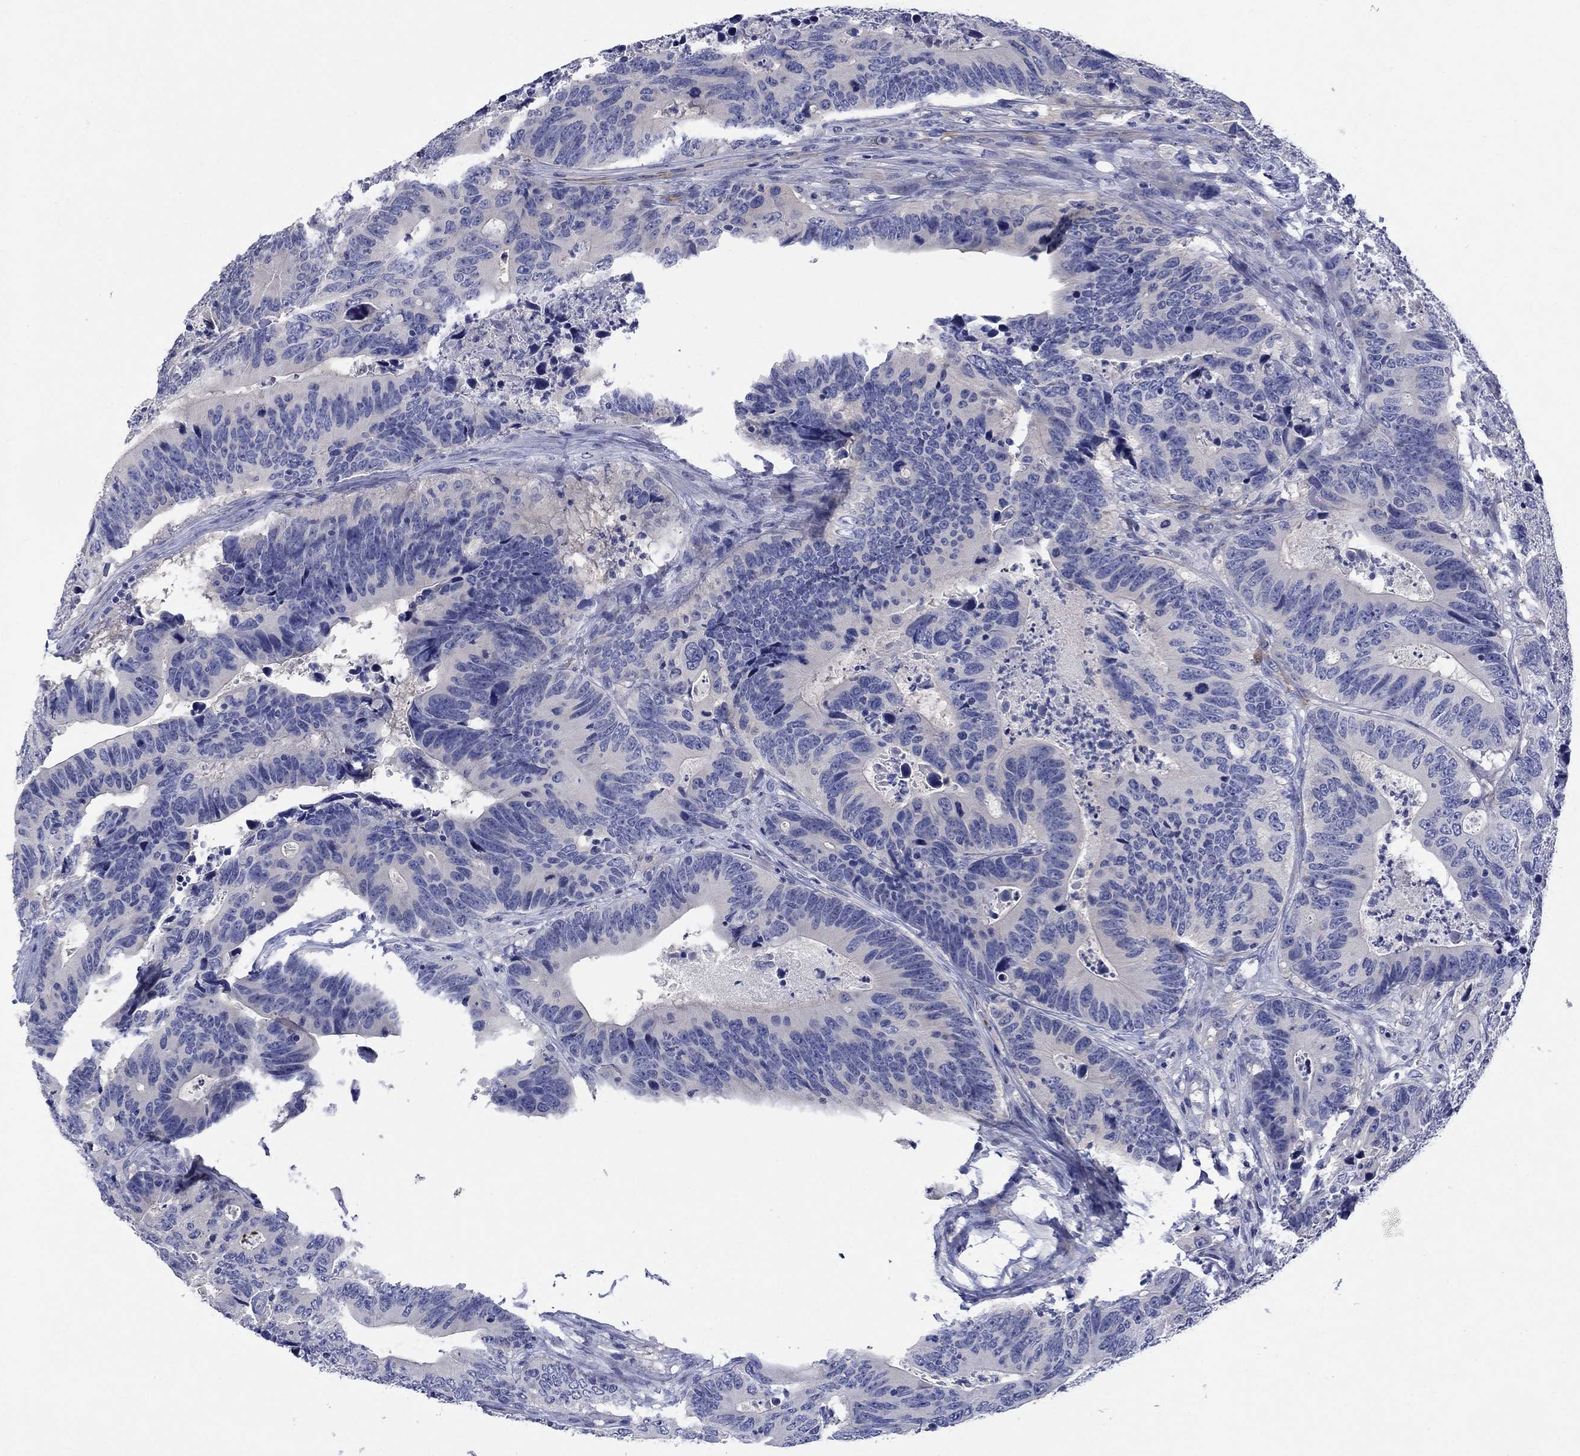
{"staining": {"intensity": "negative", "quantity": "none", "location": "none"}, "tissue": "colorectal cancer", "cell_type": "Tumor cells", "image_type": "cancer", "snomed": [{"axis": "morphology", "description": "Adenocarcinoma, NOS"}, {"axis": "topography", "description": "Colon"}], "caption": "Immunohistochemistry (IHC) histopathology image of colorectal cancer (adenocarcinoma) stained for a protein (brown), which exhibits no staining in tumor cells.", "gene": "PTPRZ1", "patient": {"sex": "female", "age": 90}}